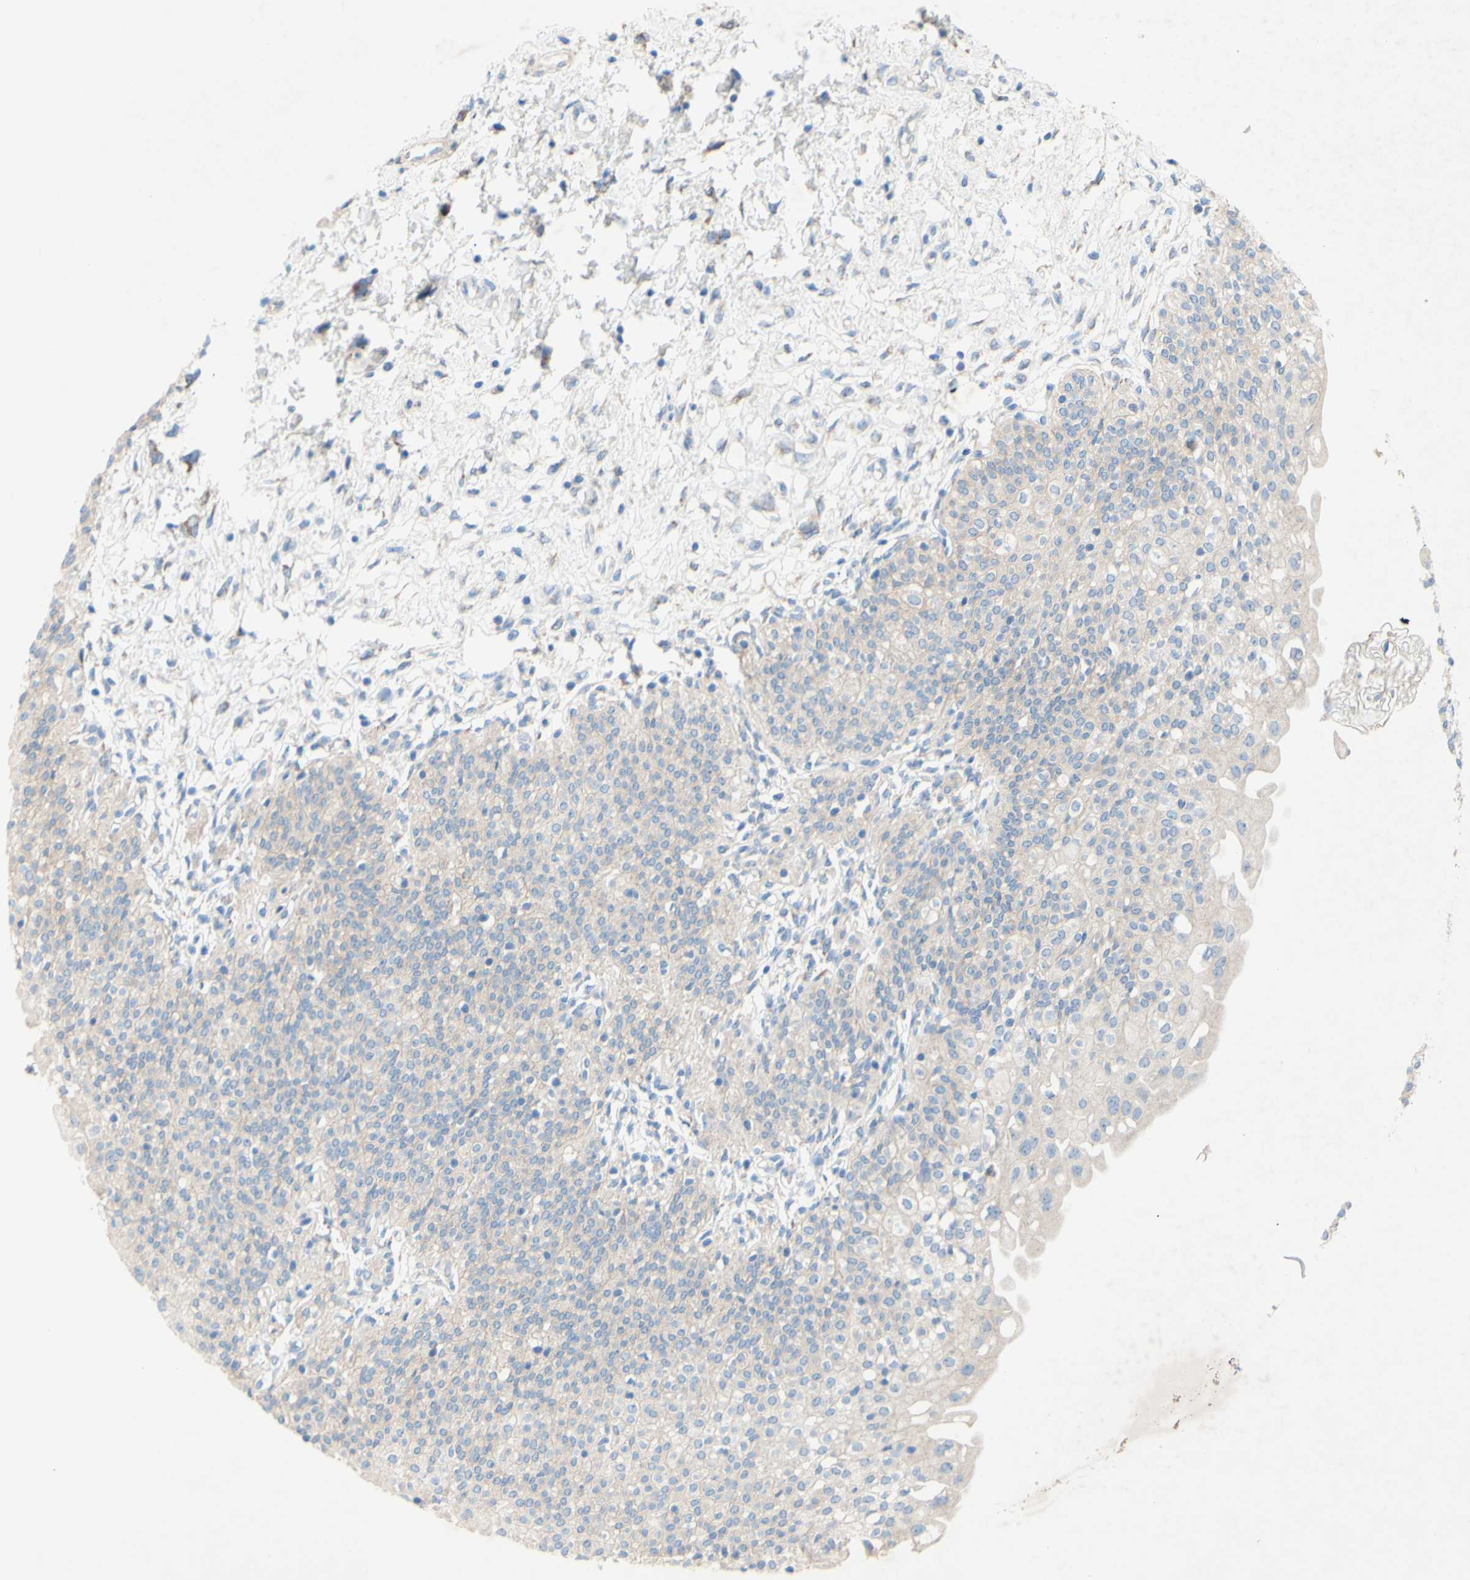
{"staining": {"intensity": "weak", "quantity": ">75%", "location": "cytoplasmic/membranous"}, "tissue": "urinary bladder", "cell_type": "Urothelial cells", "image_type": "normal", "snomed": [{"axis": "morphology", "description": "Normal tissue, NOS"}, {"axis": "topography", "description": "Urinary bladder"}], "caption": "Unremarkable urinary bladder was stained to show a protein in brown. There is low levels of weak cytoplasmic/membranous staining in approximately >75% of urothelial cells.", "gene": "TMIGD2", "patient": {"sex": "male", "age": 55}}